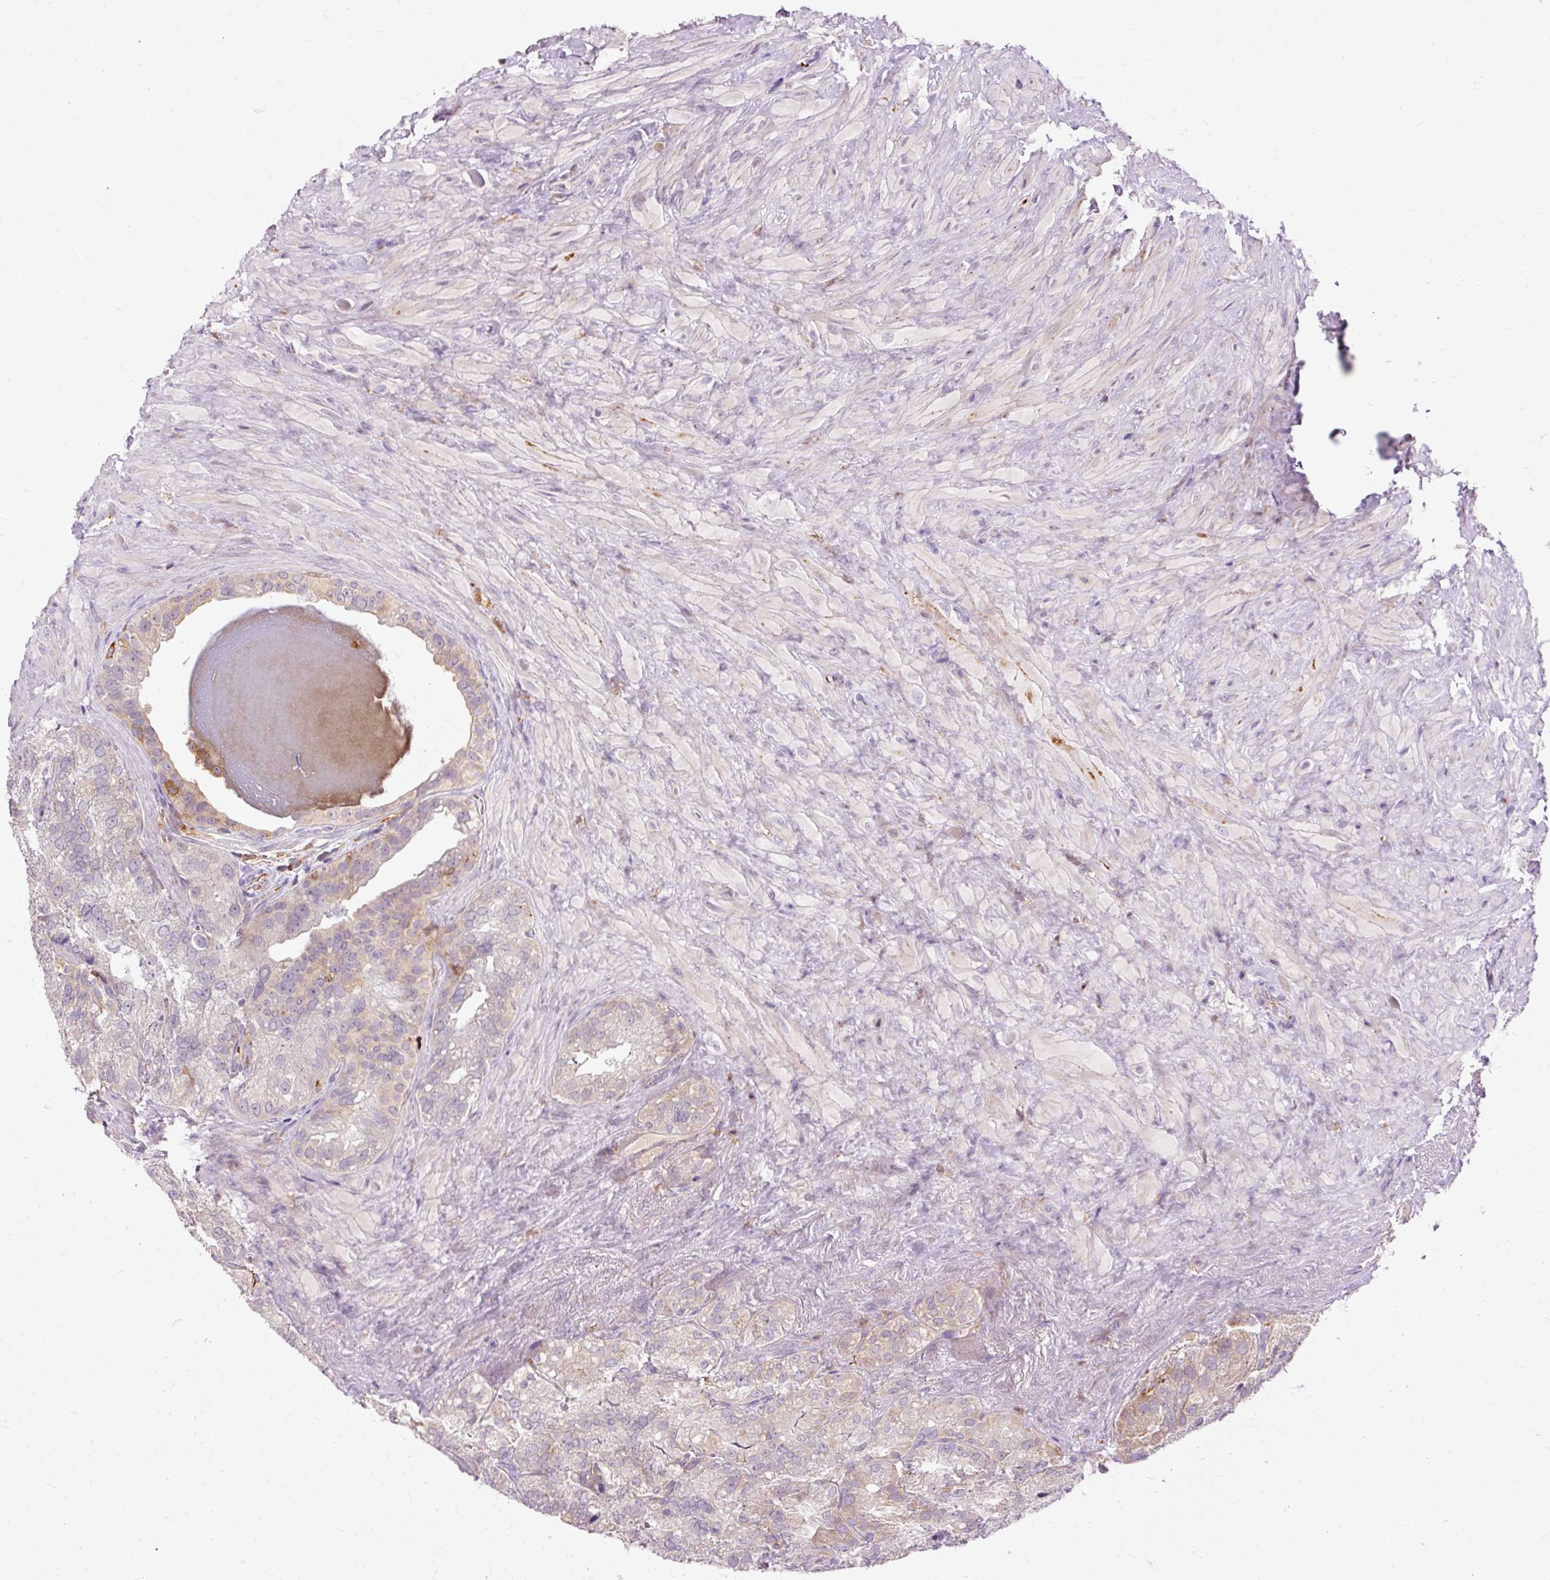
{"staining": {"intensity": "weak", "quantity": "<25%", "location": "cytoplasmic/membranous"}, "tissue": "seminal vesicle", "cell_type": "Glandular cells", "image_type": "normal", "snomed": [{"axis": "morphology", "description": "Normal tissue, NOS"}, {"axis": "topography", "description": "Seminal veicle"}], "caption": "An immunohistochemistry (IHC) histopathology image of benign seminal vesicle is shown. There is no staining in glandular cells of seminal vesicle.", "gene": "CEBPZ", "patient": {"sex": "male", "age": 69}}